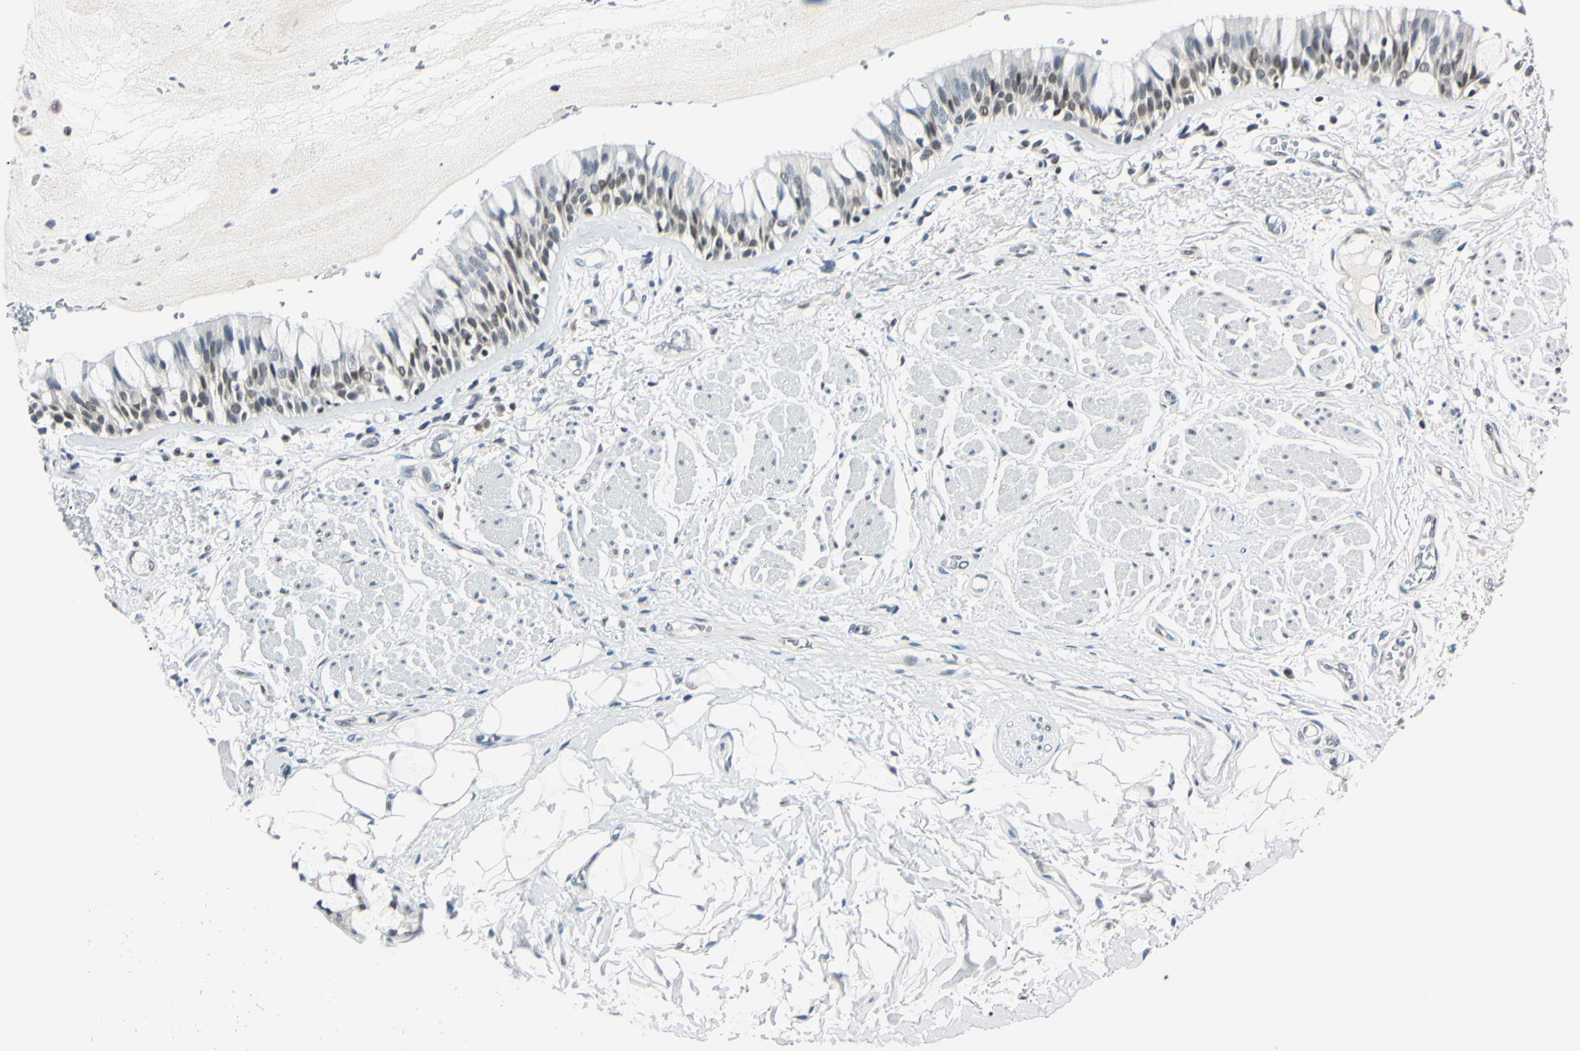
{"staining": {"intensity": "weak", "quantity": "25%-75%", "location": "nuclear"}, "tissue": "bronchus", "cell_type": "Respiratory epithelial cells", "image_type": "normal", "snomed": [{"axis": "morphology", "description": "Normal tissue, NOS"}, {"axis": "topography", "description": "Bronchus"}], "caption": "Approximately 25%-75% of respiratory epithelial cells in benign bronchus reveal weak nuclear protein positivity as visualized by brown immunohistochemical staining.", "gene": "C1orf174", "patient": {"sex": "male", "age": 66}}